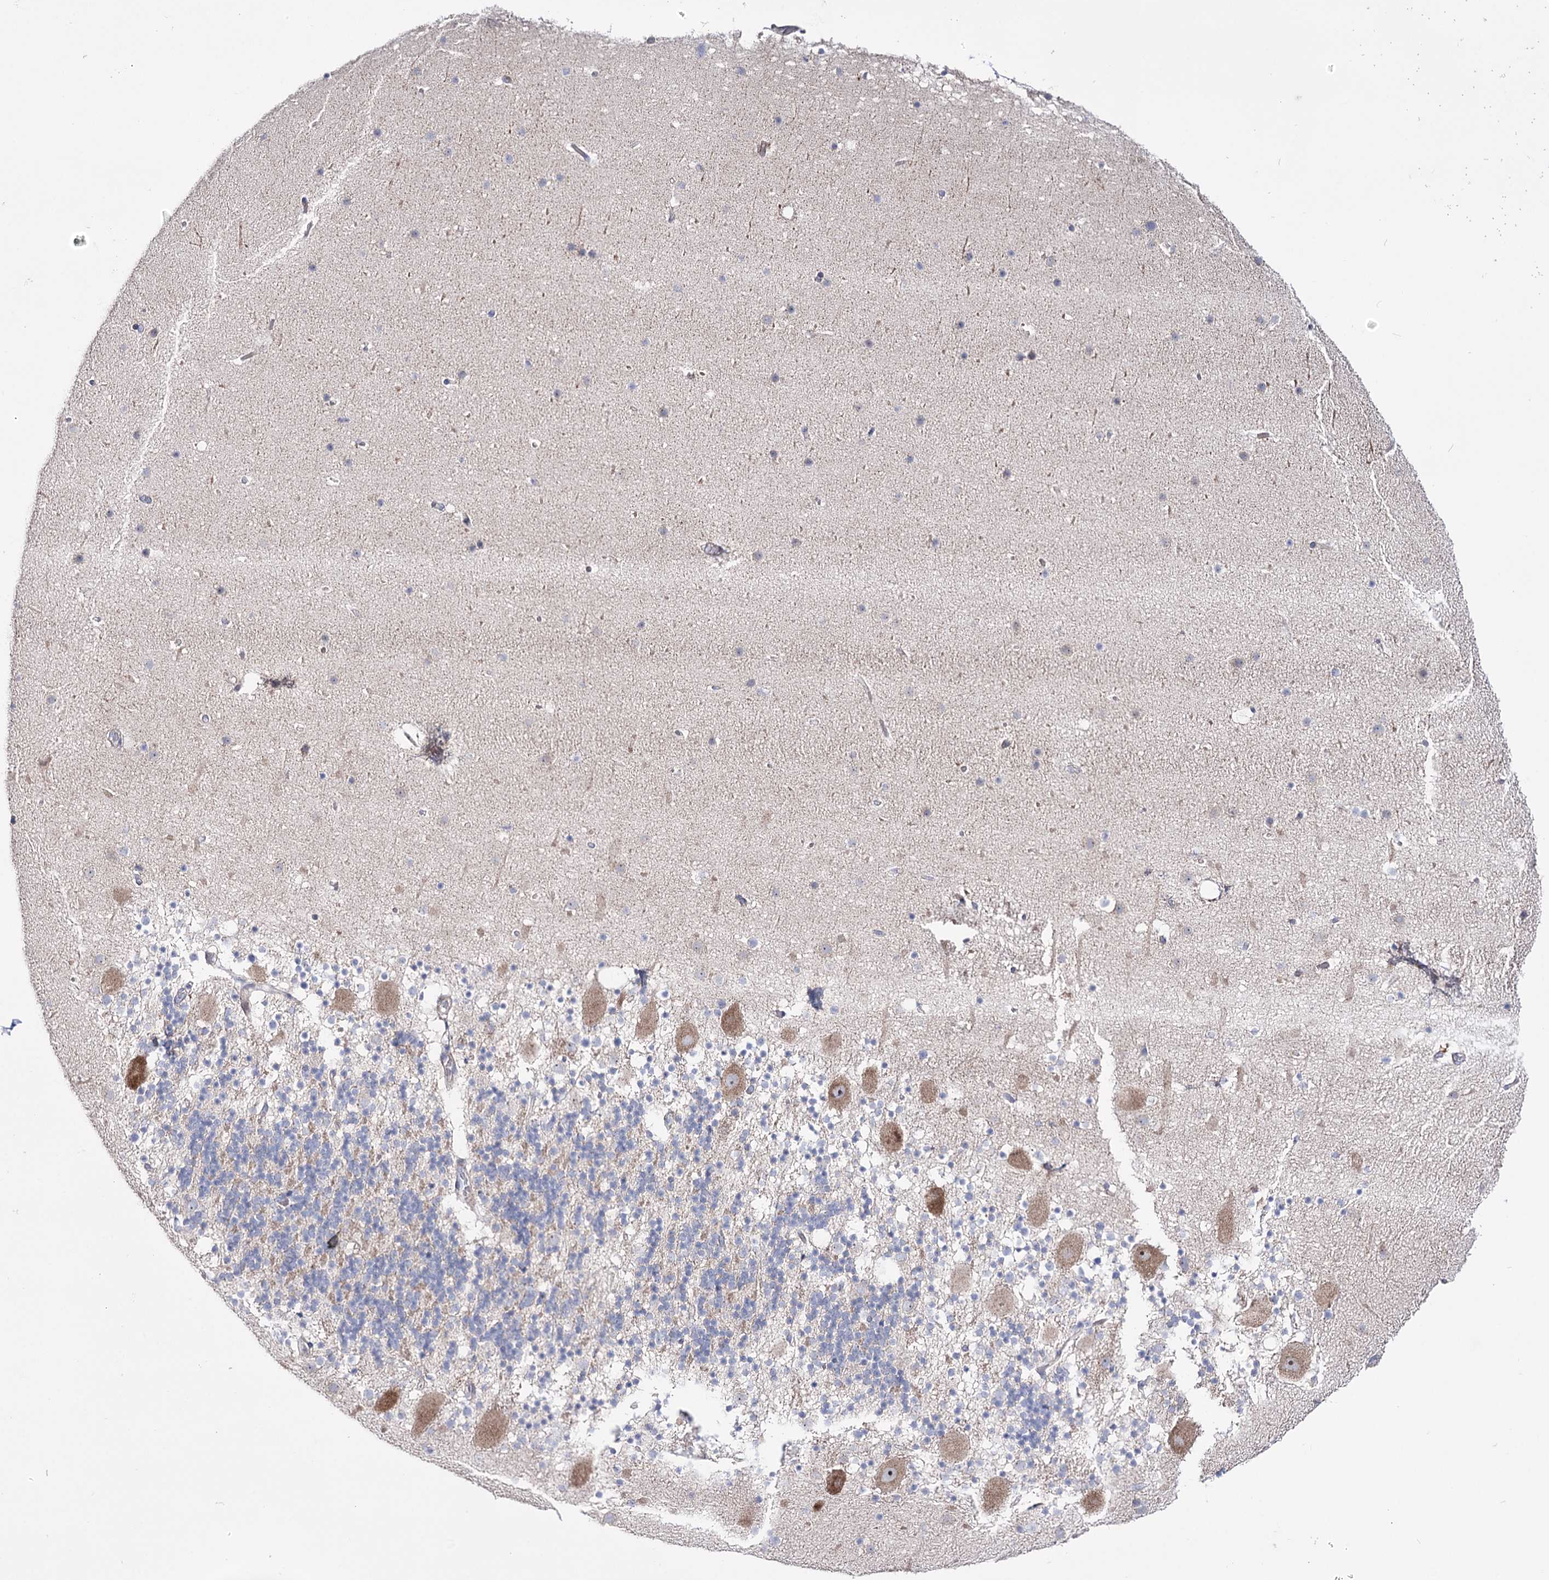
{"staining": {"intensity": "weak", "quantity": "25%-75%", "location": "cytoplasmic/membranous"}, "tissue": "cerebellum", "cell_type": "Cells in granular layer", "image_type": "normal", "snomed": [{"axis": "morphology", "description": "Normal tissue, NOS"}, {"axis": "topography", "description": "Cerebellum"}], "caption": "IHC photomicrograph of benign human cerebellum stained for a protein (brown), which demonstrates low levels of weak cytoplasmic/membranous expression in about 25%-75% of cells in granular layer.", "gene": "METTL5", "patient": {"sex": "male", "age": 57}}